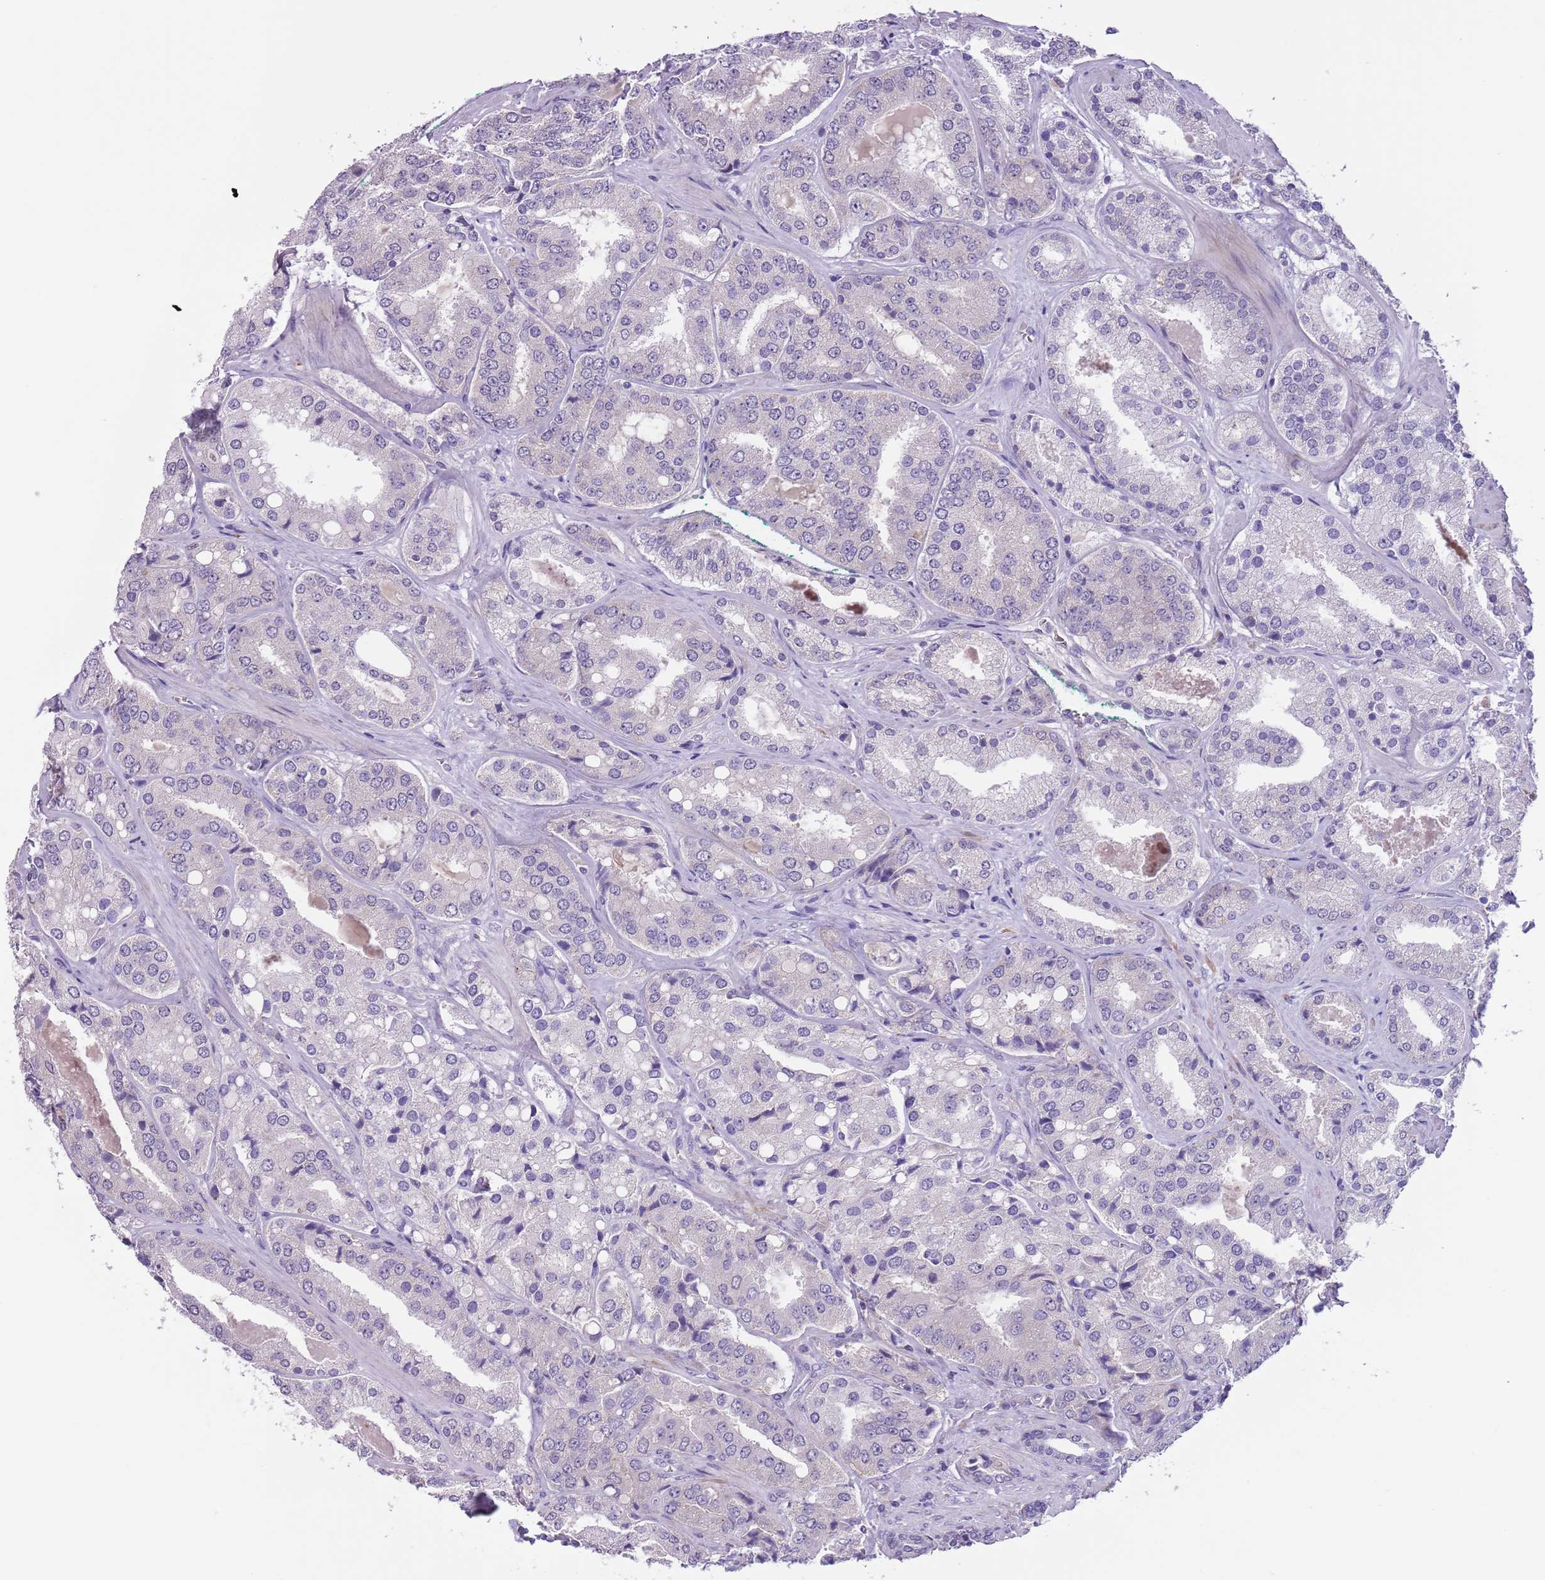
{"staining": {"intensity": "negative", "quantity": "none", "location": "none"}, "tissue": "prostate cancer", "cell_type": "Tumor cells", "image_type": "cancer", "snomed": [{"axis": "morphology", "description": "Adenocarcinoma, High grade"}, {"axis": "topography", "description": "Prostate"}], "caption": "Micrograph shows no protein staining in tumor cells of prostate cancer tissue.", "gene": "PFKFB2", "patient": {"sex": "male", "age": 63}}